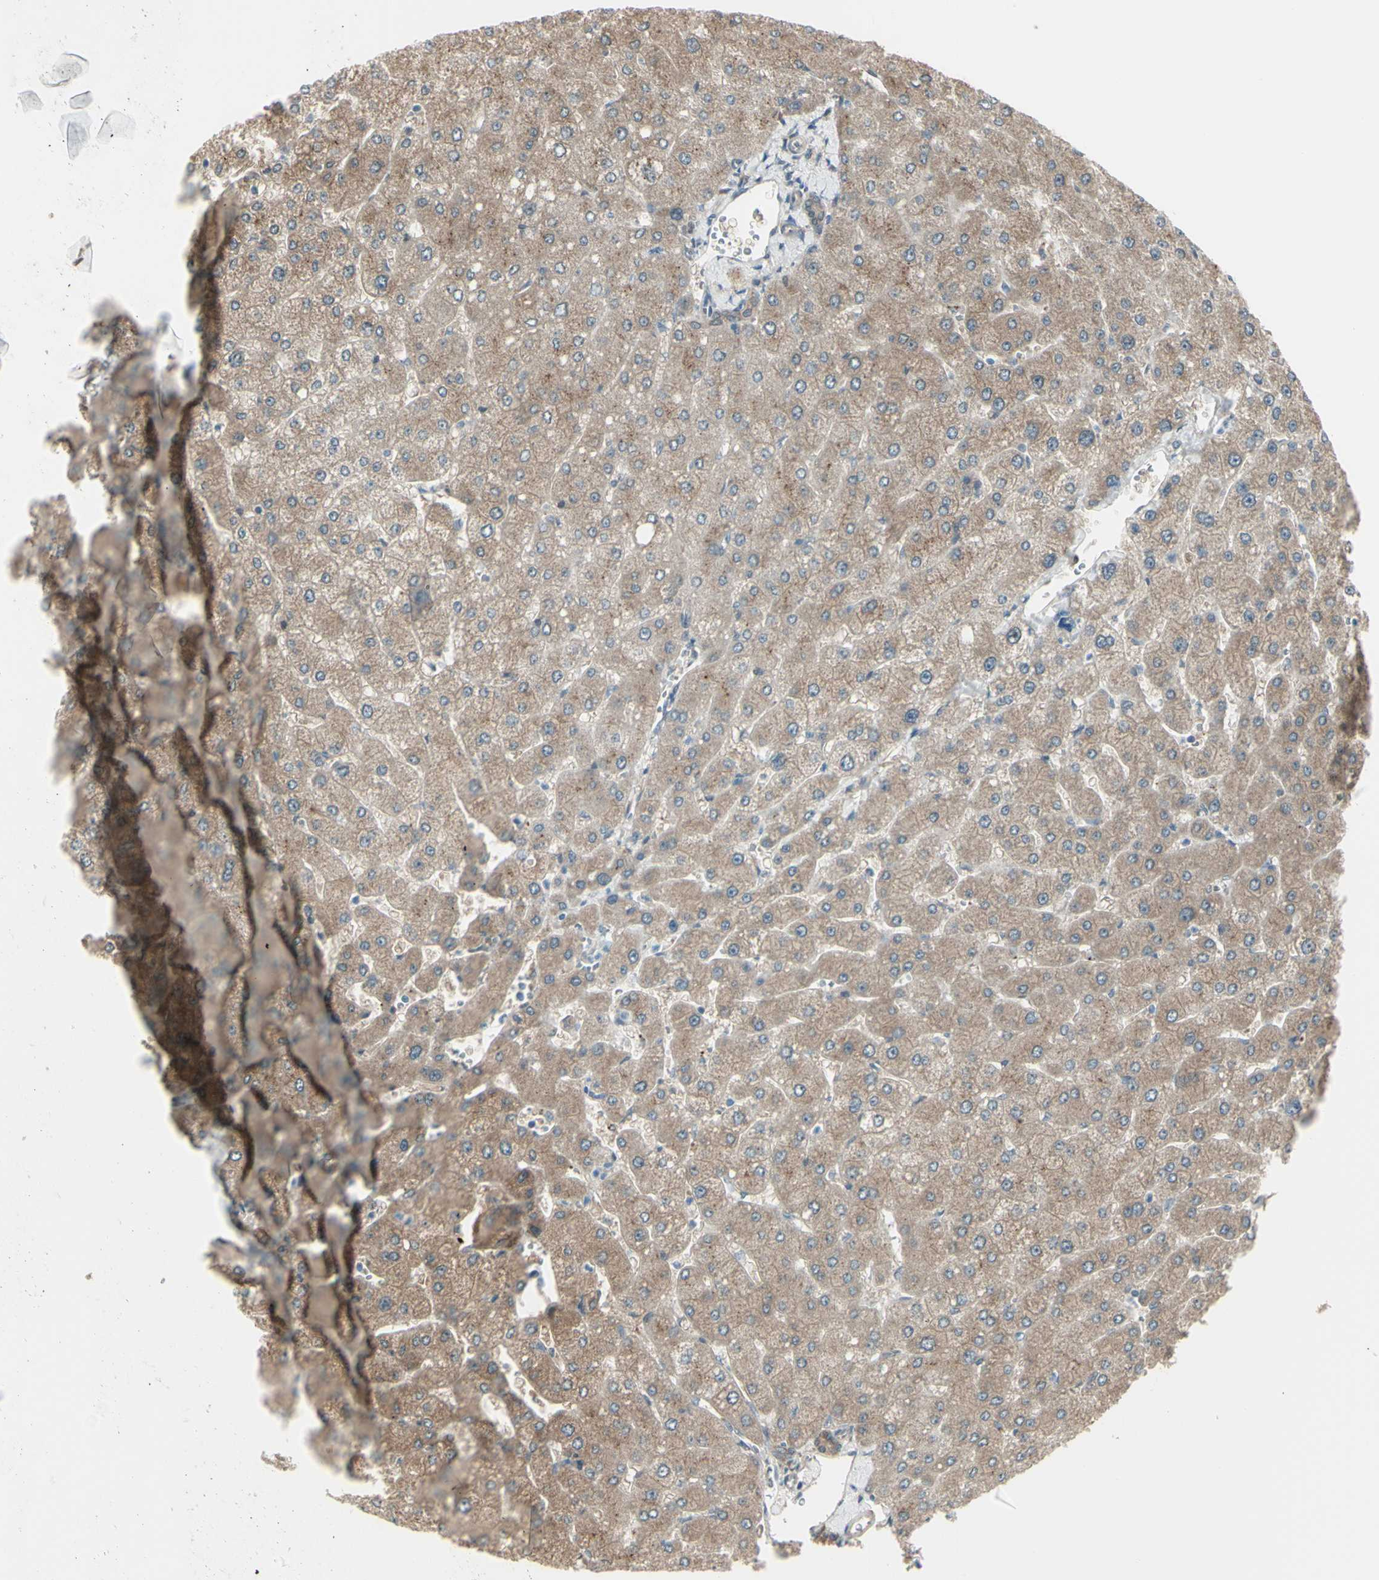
{"staining": {"intensity": "weak", "quantity": ">75%", "location": "cytoplasmic/membranous"}, "tissue": "liver", "cell_type": "Cholangiocytes", "image_type": "normal", "snomed": [{"axis": "morphology", "description": "Normal tissue, NOS"}, {"axis": "topography", "description": "Liver"}], "caption": "DAB (3,3'-diaminobenzidine) immunohistochemical staining of normal human liver demonstrates weak cytoplasmic/membranous protein positivity in about >75% of cholangiocytes.", "gene": "NAXD", "patient": {"sex": "male", "age": 55}}